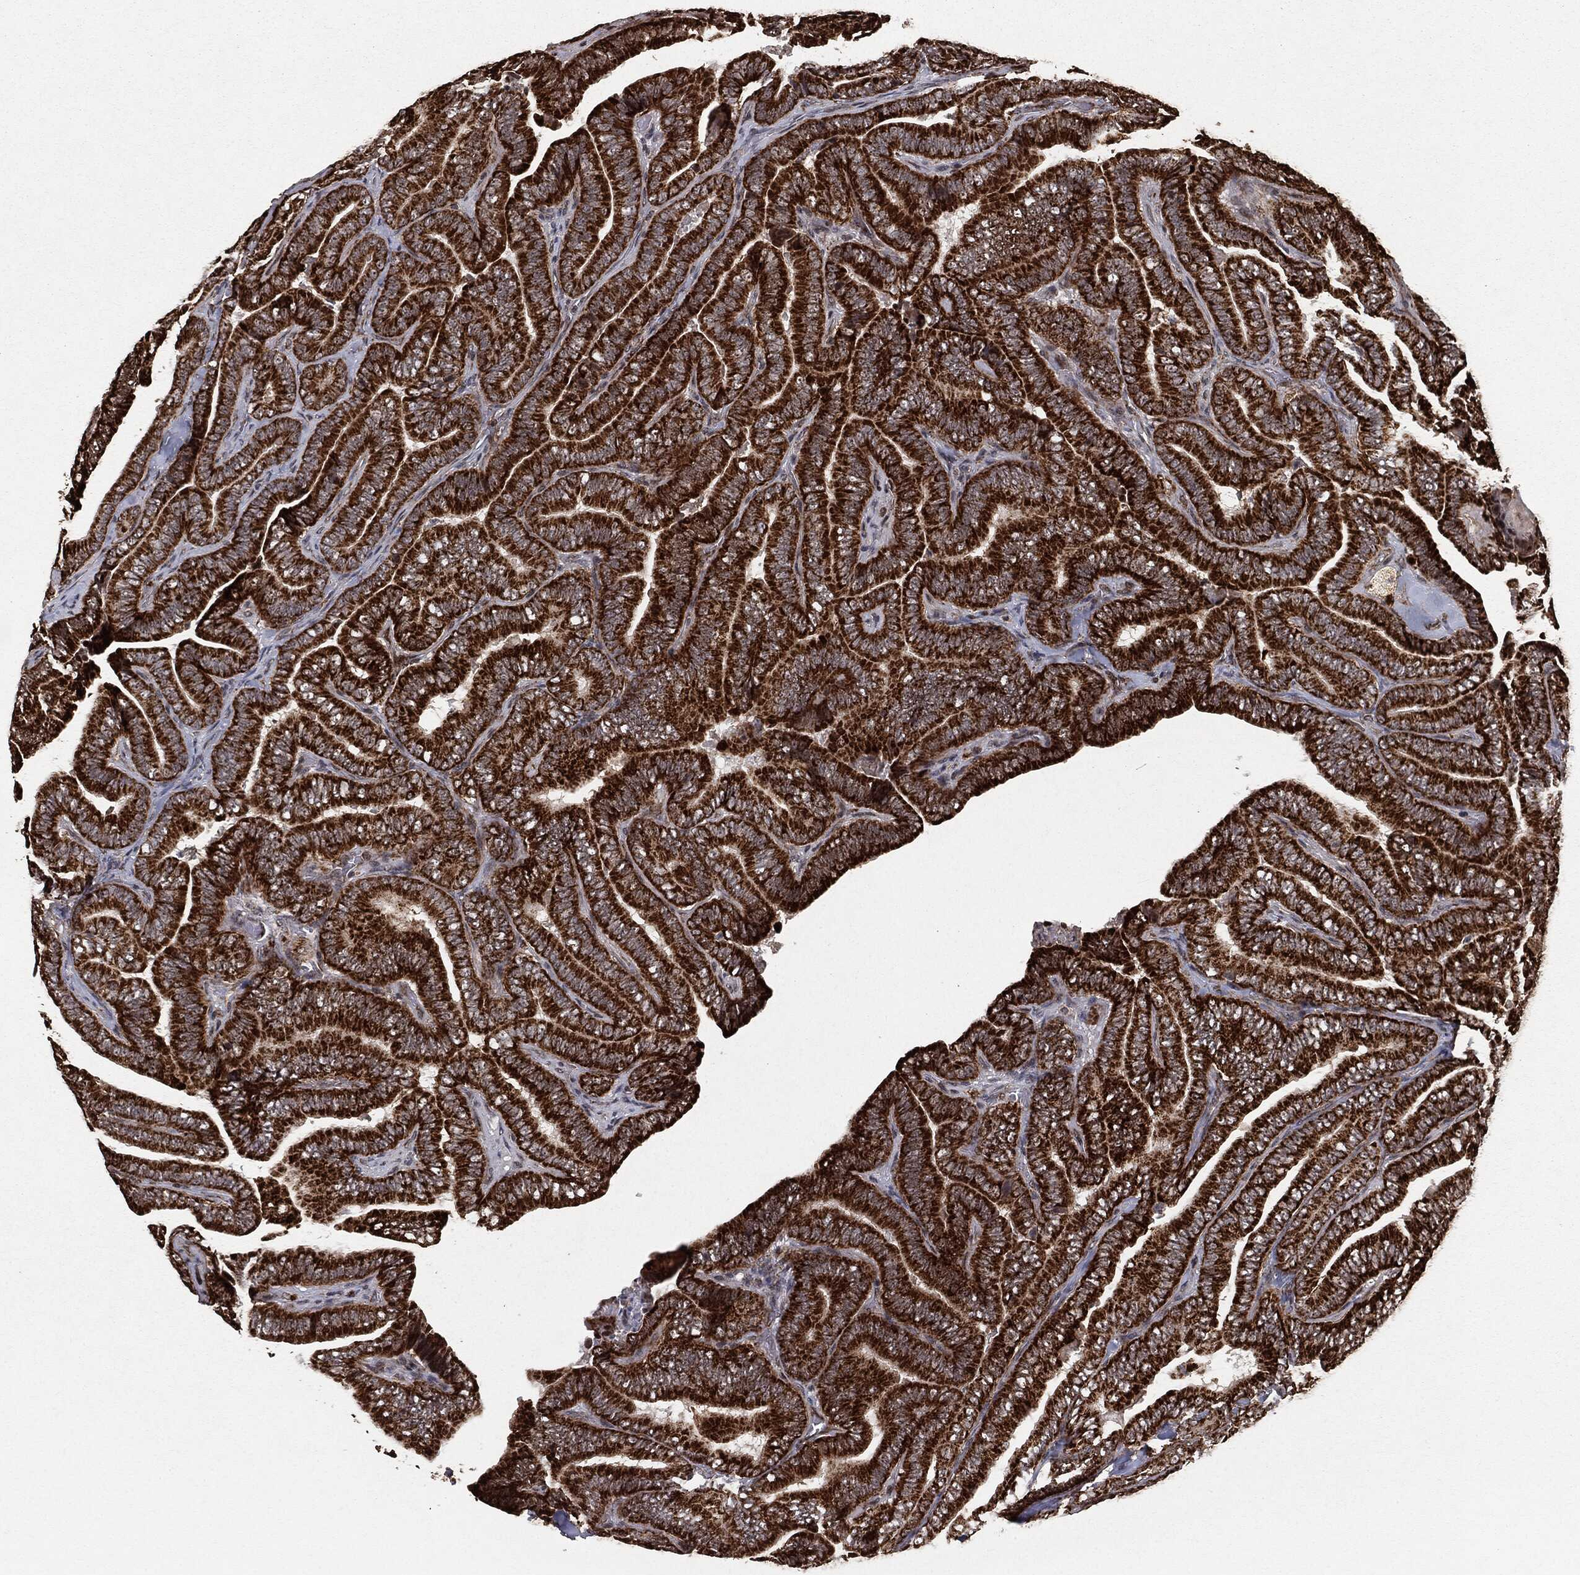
{"staining": {"intensity": "strong", "quantity": ">75%", "location": "cytoplasmic/membranous"}, "tissue": "thyroid cancer", "cell_type": "Tumor cells", "image_type": "cancer", "snomed": [{"axis": "morphology", "description": "Papillary adenocarcinoma, NOS"}, {"axis": "topography", "description": "Thyroid gland"}], "caption": "This micrograph displays immunohistochemistry staining of thyroid cancer, with high strong cytoplasmic/membranous staining in about >75% of tumor cells.", "gene": "CHCHD2", "patient": {"sex": "male", "age": 61}}